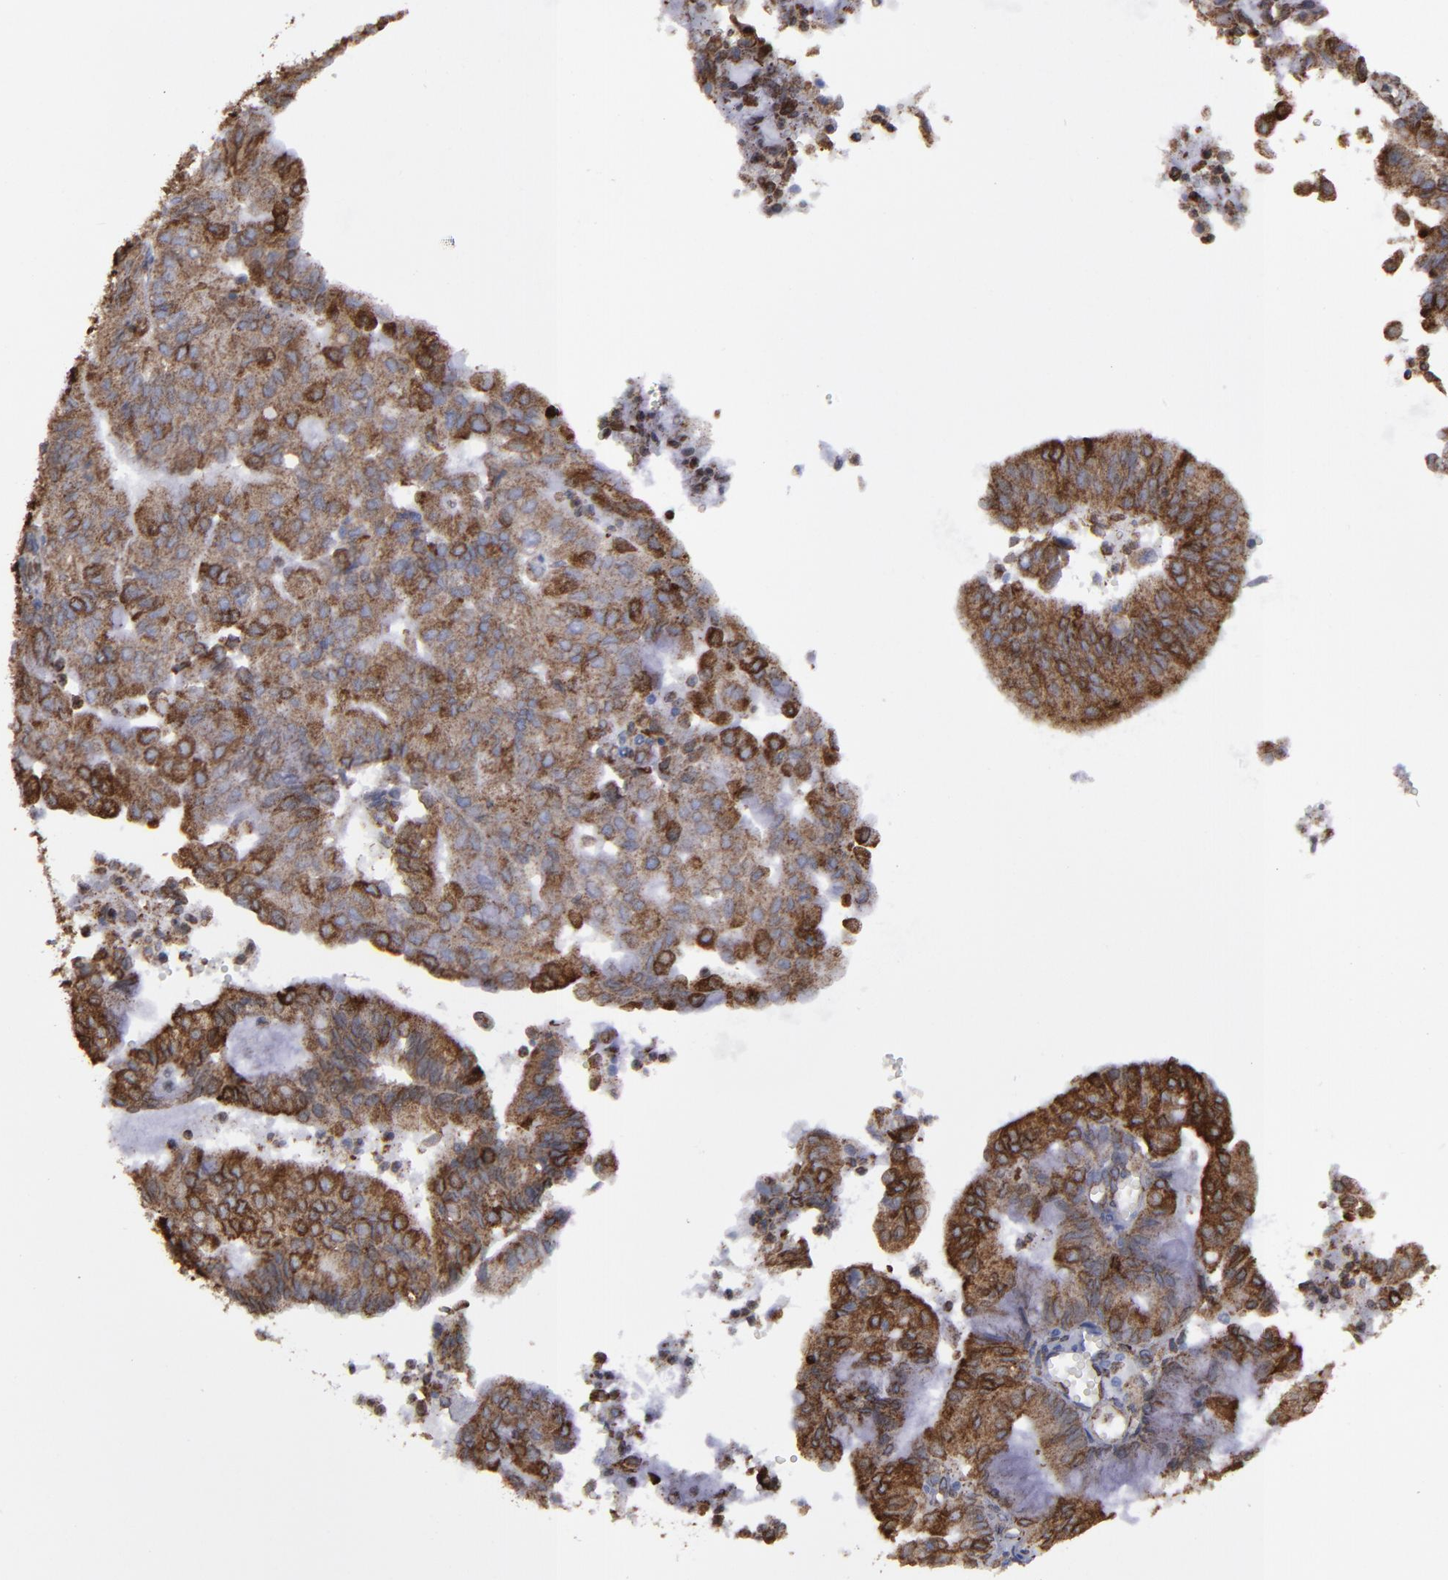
{"staining": {"intensity": "strong", "quantity": ">75%", "location": "cytoplasmic/membranous"}, "tissue": "endometrial cancer", "cell_type": "Tumor cells", "image_type": "cancer", "snomed": [{"axis": "morphology", "description": "Adenocarcinoma, NOS"}, {"axis": "topography", "description": "Endometrium"}], "caption": "Human adenocarcinoma (endometrial) stained for a protein (brown) demonstrates strong cytoplasmic/membranous positive positivity in approximately >75% of tumor cells.", "gene": "ERLIN2", "patient": {"sex": "female", "age": 59}}